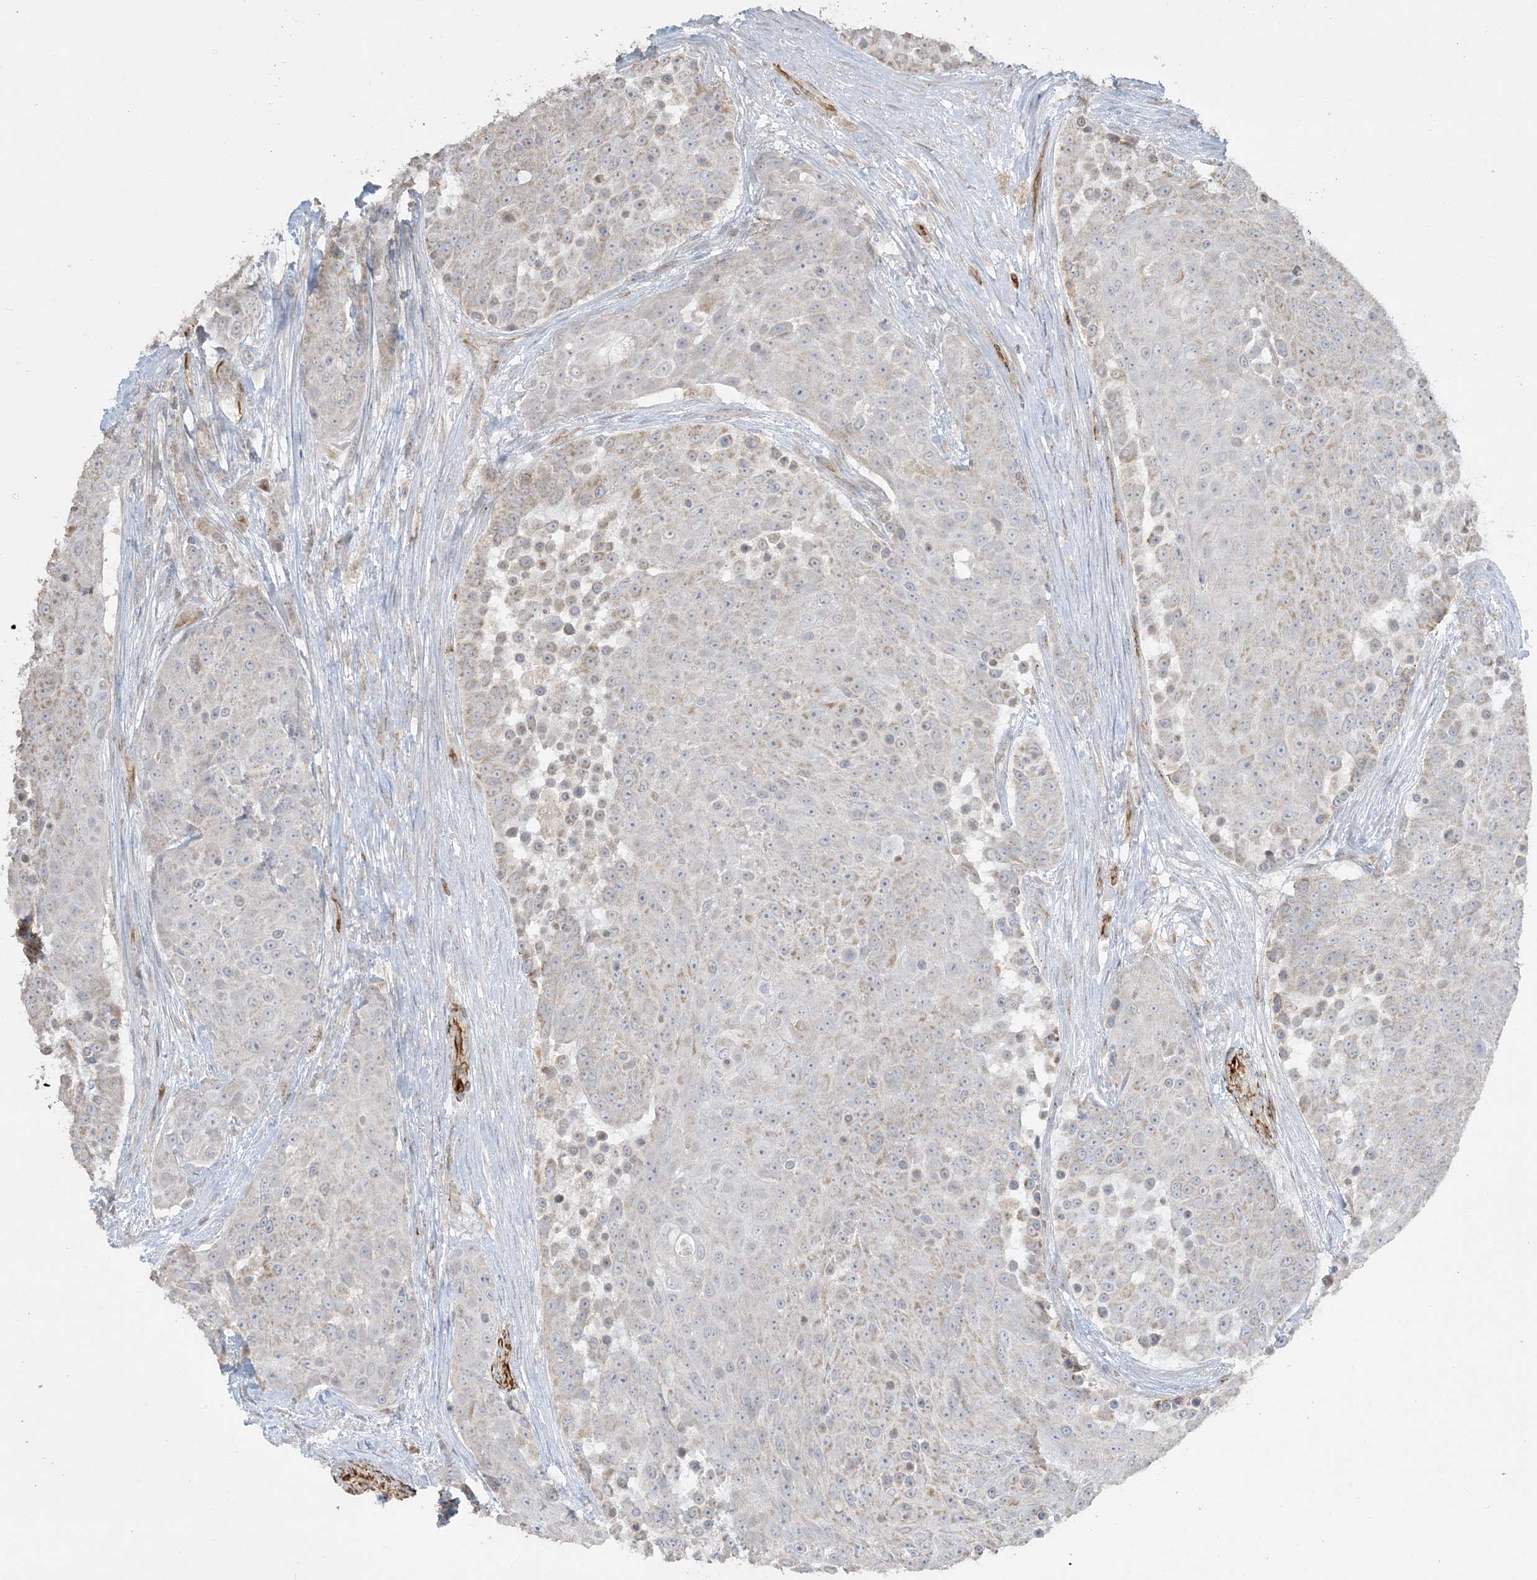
{"staining": {"intensity": "weak", "quantity": "<25%", "location": "cytoplasmic/membranous"}, "tissue": "urothelial cancer", "cell_type": "Tumor cells", "image_type": "cancer", "snomed": [{"axis": "morphology", "description": "Urothelial carcinoma, High grade"}, {"axis": "topography", "description": "Urinary bladder"}], "caption": "Immunohistochemical staining of urothelial carcinoma (high-grade) reveals no significant expression in tumor cells.", "gene": "AGA", "patient": {"sex": "female", "age": 63}}